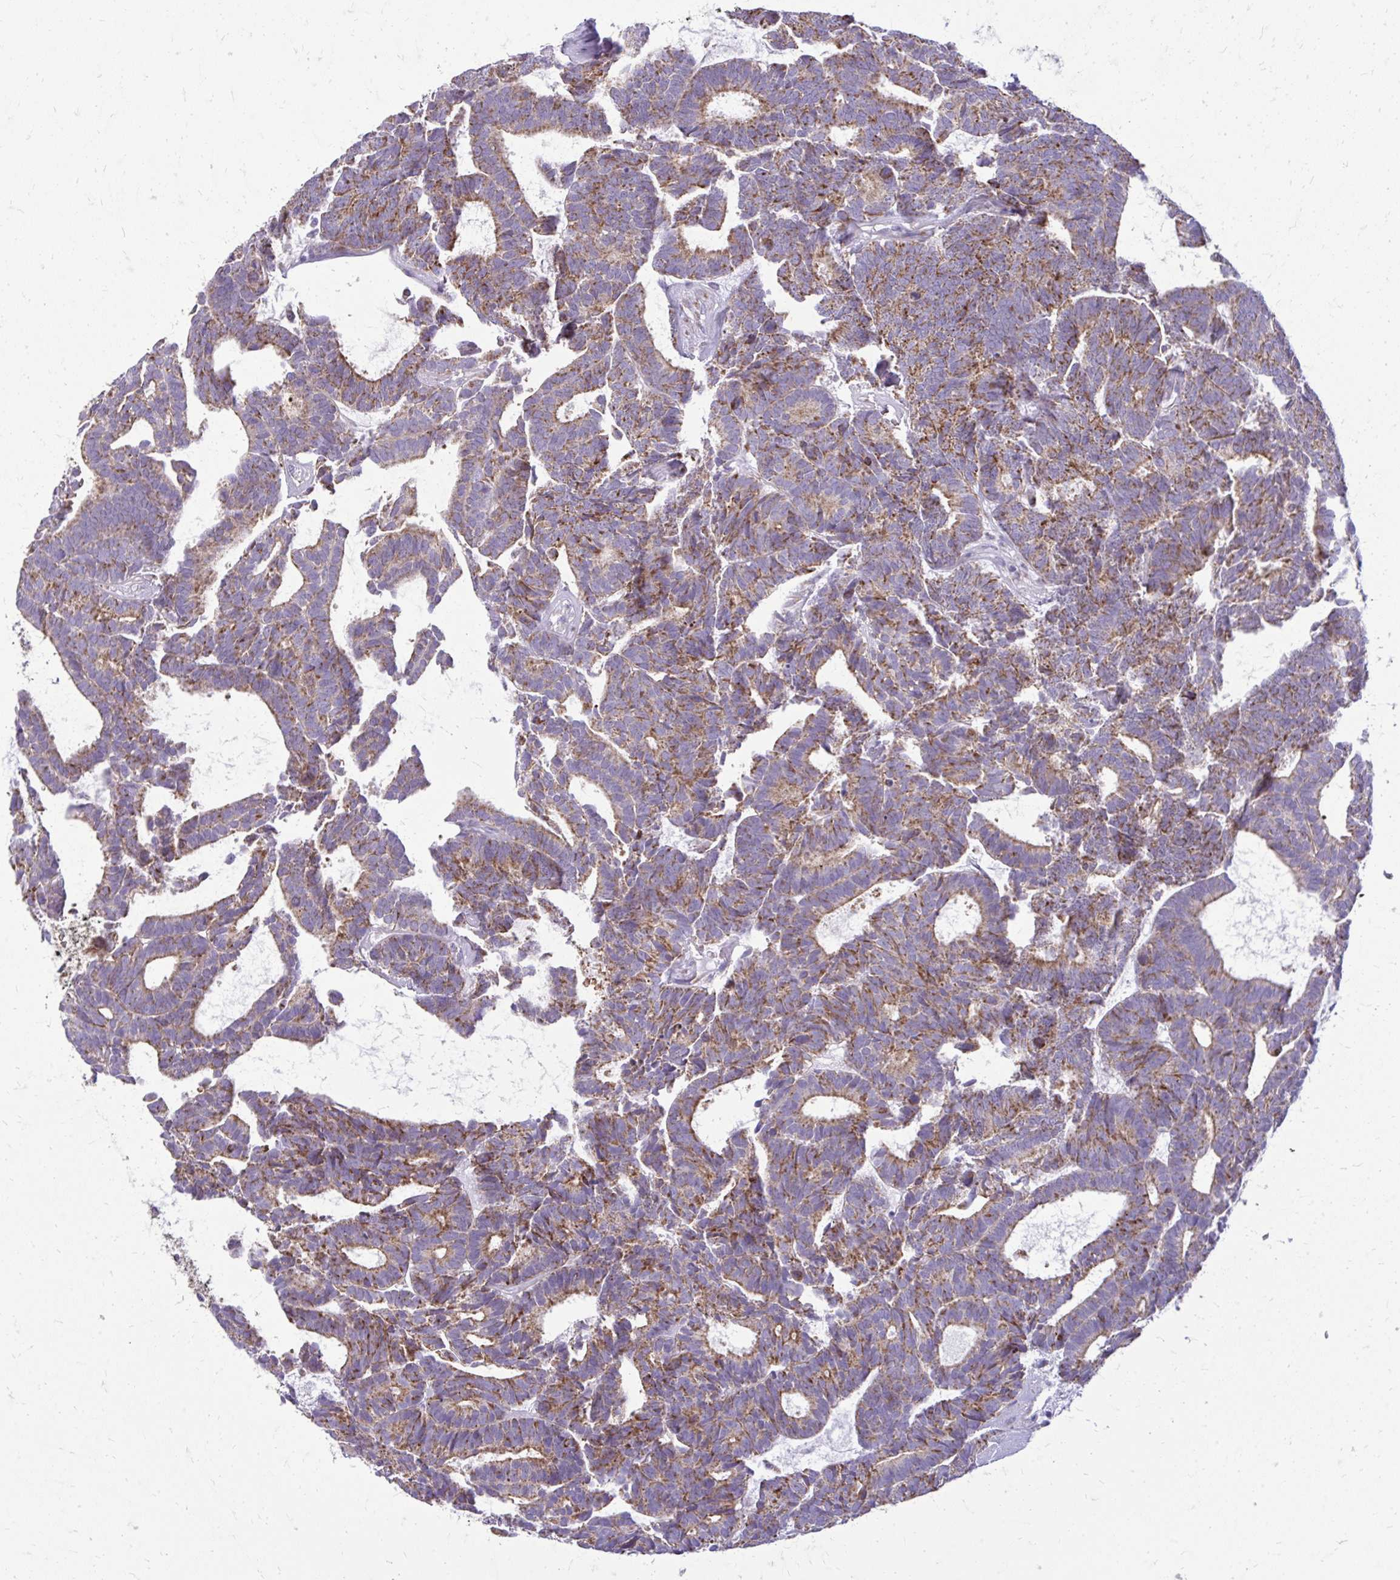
{"staining": {"intensity": "moderate", "quantity": ">75%", "location": "cytoplasmic/membranous"}, "tissue": "head and neck cancer", "cell_type": "Tumor cells", "image_type": "cancer", "snomed": [{"axis": "morphology", "description": "Adenocarcinoma, NOS"}, {"axis": "topography", "description": "Head-Neck"}], "caption": "High-magnification brightfield microscopy of head and neck cancer (adenocarcinoma) stained with DAB (3,3'-diaminobenzidine) (brown) and counterstained with hematoxylin (blue). tumor cells exhibit moderate cytoplasmic/membranous staining is identified in about>75% of cells. The protein is shown in brown color, while the nuclei are stained blue.", "gene": "IFIT1", "patient": {"sex": "female", "age": 81}}